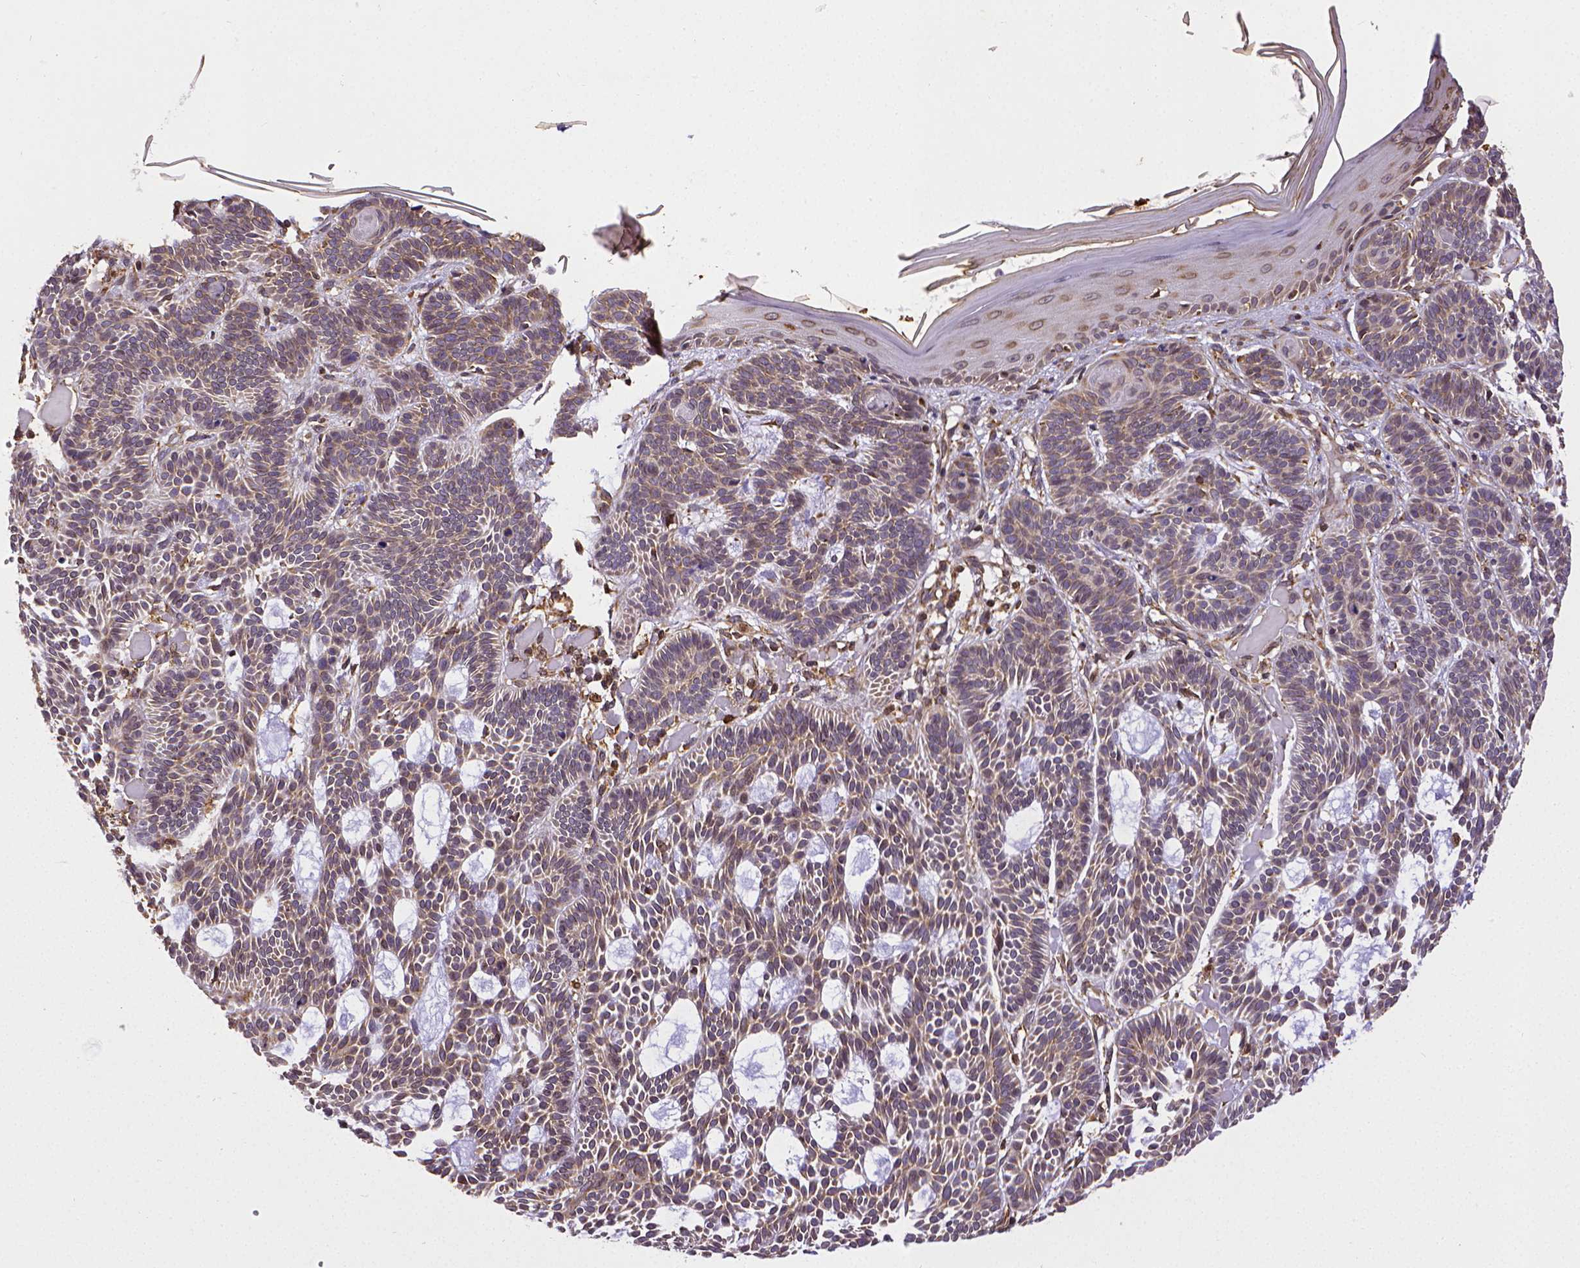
{"staining": {"intensity": "weak", "quantity": "25%-75%", "location": "cytoplasmic/membranous"}, "tissue": "skin cancer", "cell_type": "Tumor cells", "image_type": "cancer", "snomed": [{"axis": "morphology", "description": "Basal cell carcinoma"}, {"axis": "topography", "description": "Skin"}], "caption": "The immunohistochemical stain highlights weak cytoplasmic/membranous positivity in tumor cells of skin cancer tissue.", "gene": "MTDH", "patient": {"sex": "male", "age": 85}}